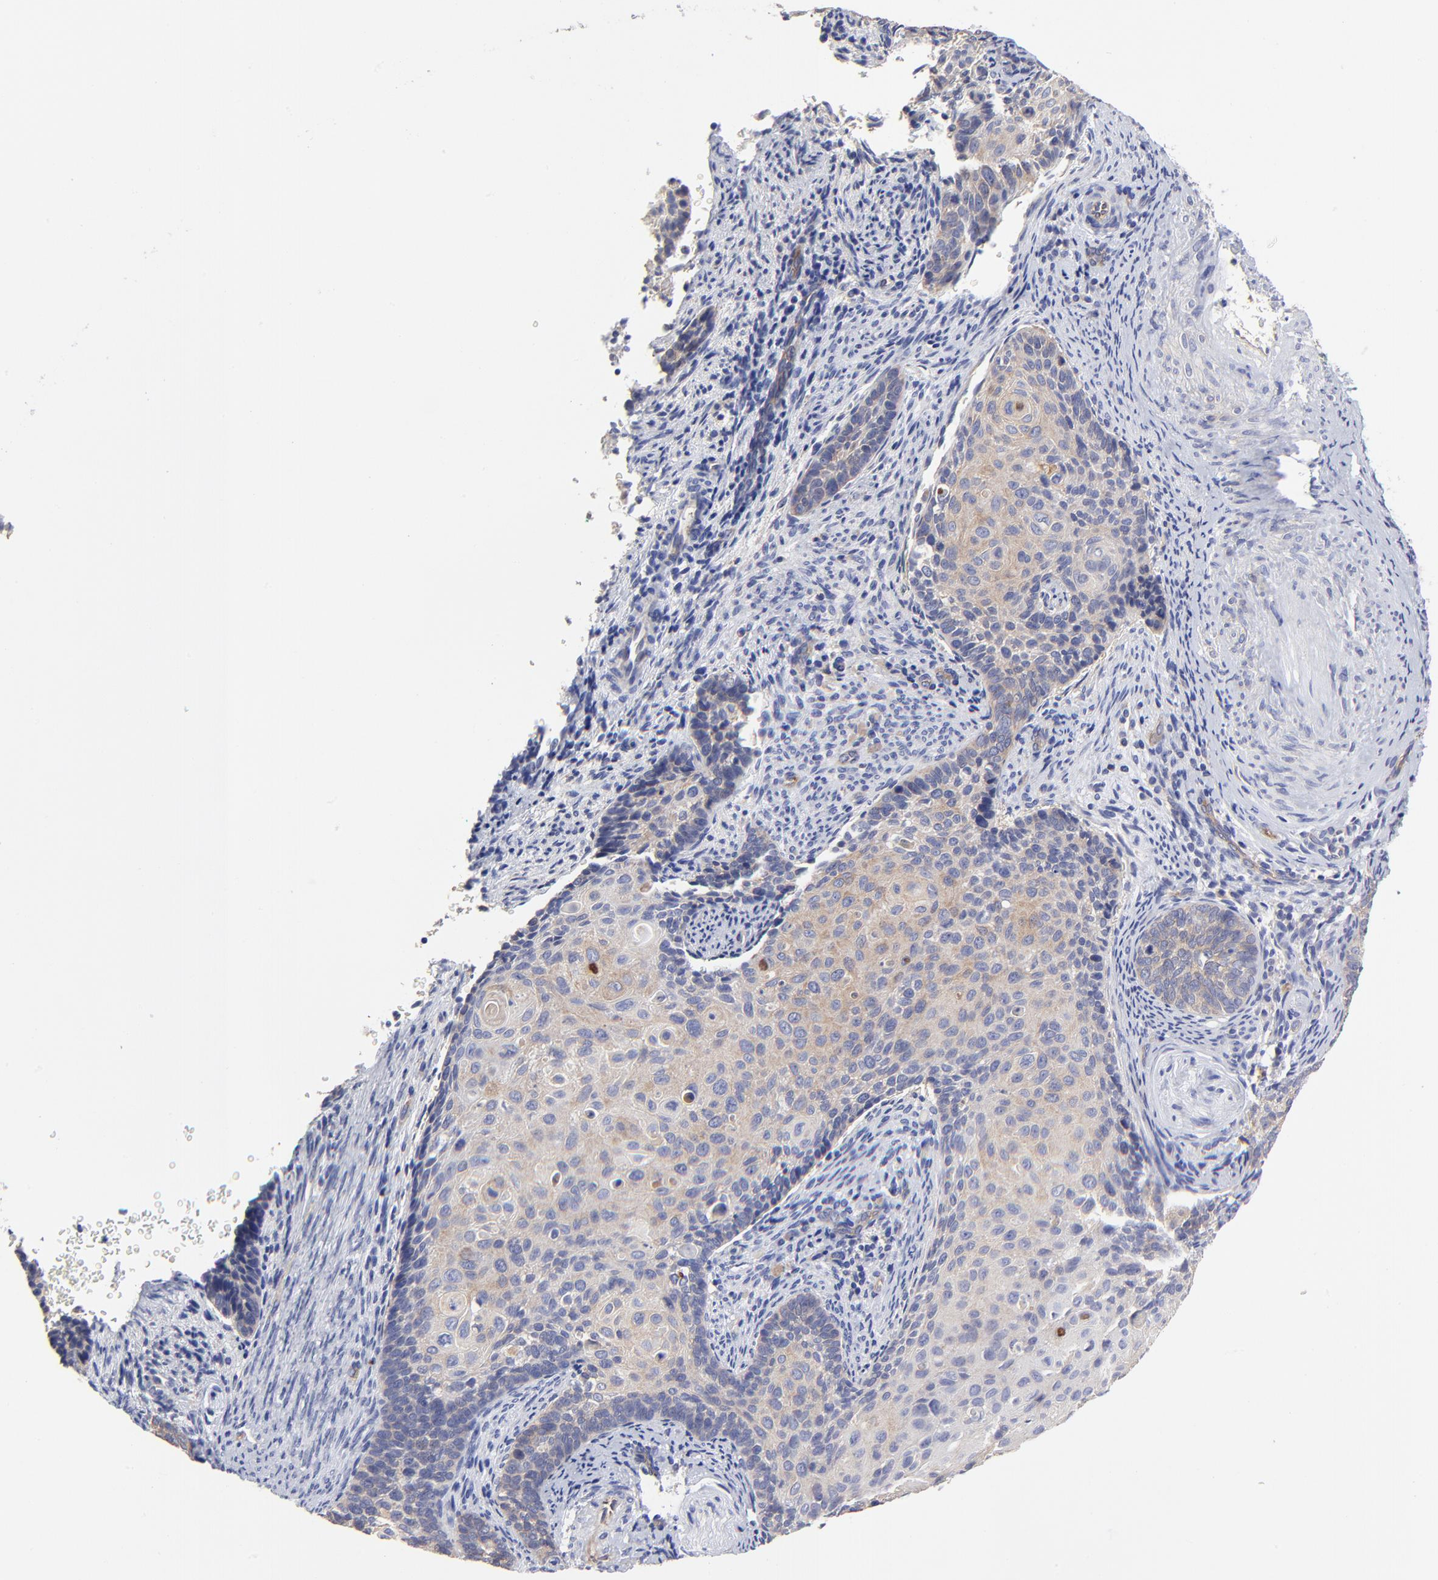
{"staining": {"intensity": "weak", "quantity": "25%-75%", "location": "cytoplasmic/membranous"}, "tissue": "cervical cancer", "cell_type": "Tumor cells", "image_type": "cancer", "snomed": [{"axis": "morphology", "description": "Squamous cell carcinoma, NOS"}, {"axis": "topography", "description": "Cervix"}], "caption": "This image exhibits immunohistochemistry staining of cervical cancer (squamous cell carcinoma), with low weak cytoplasmic/membranous staining in approximately 25%-75% of tumor cells.", "gene": "SULF2", "patient": {"sex": "female", "age": 33}}